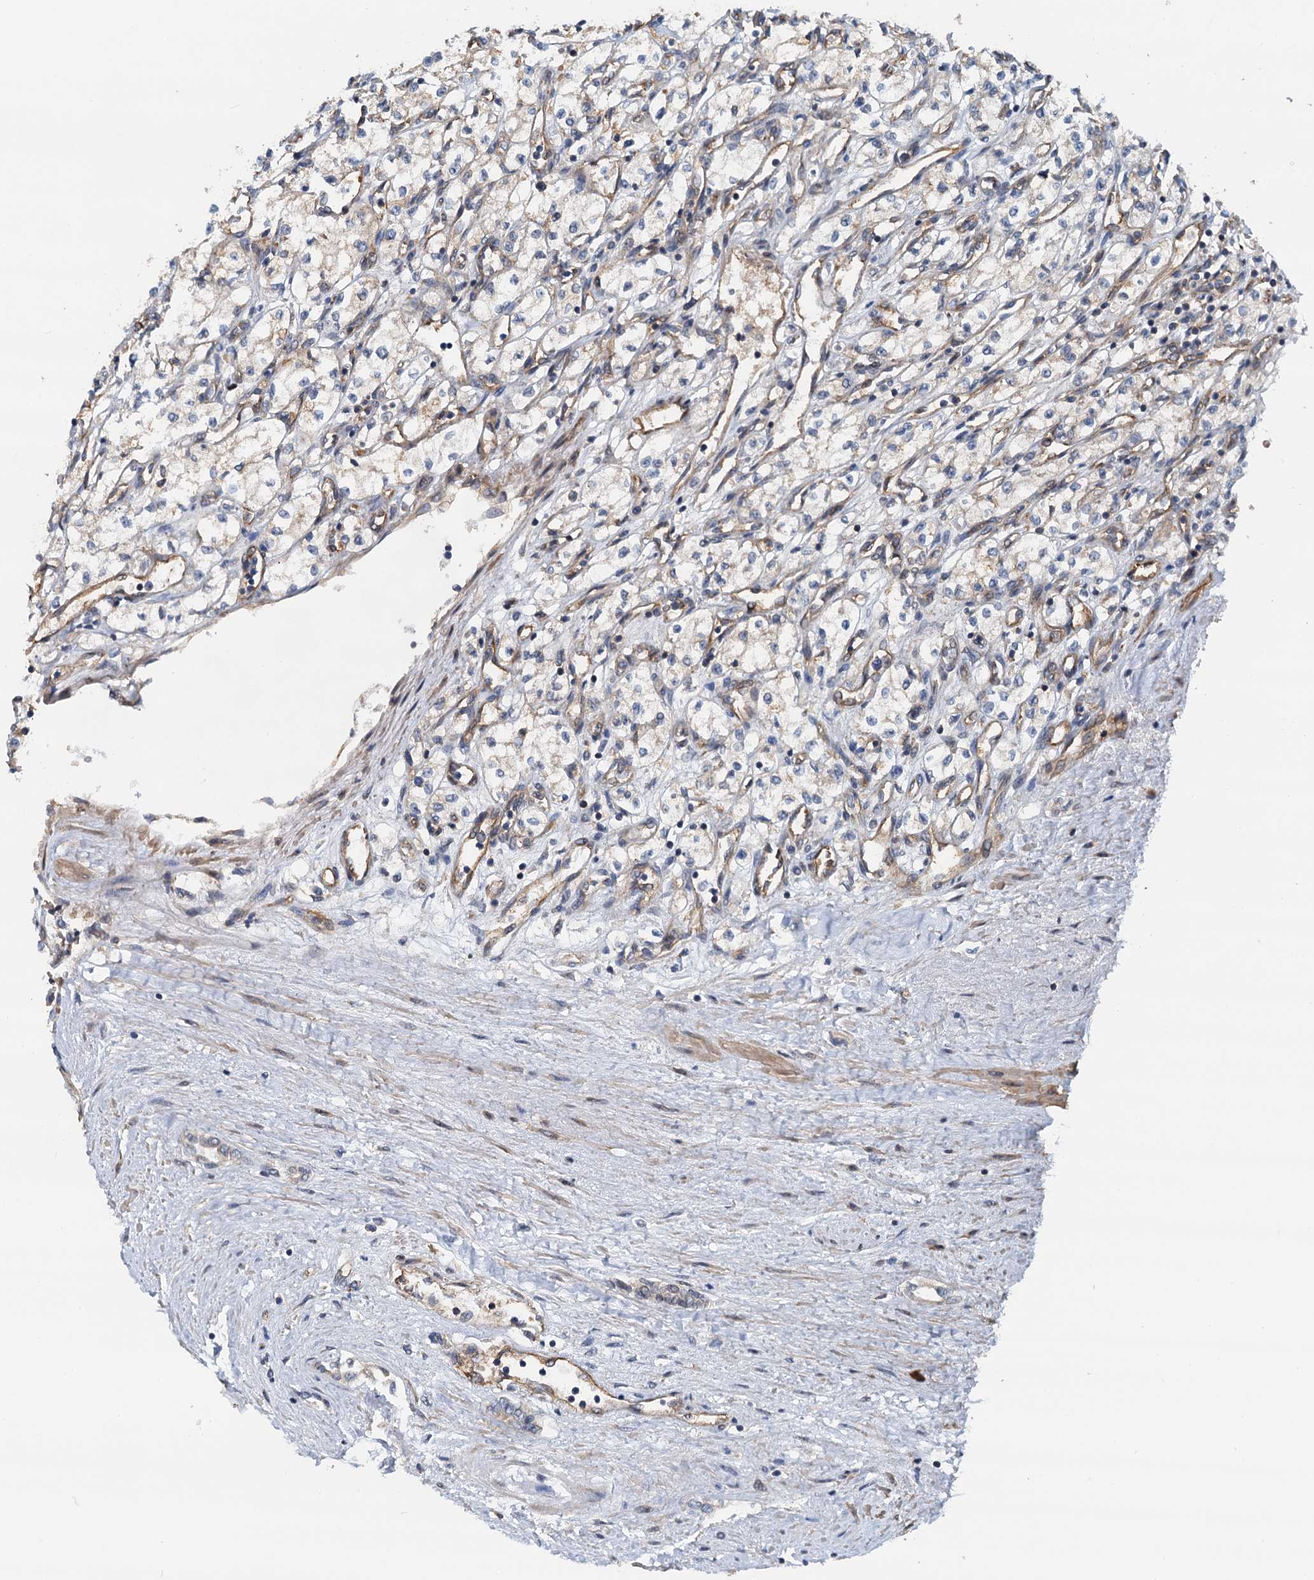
{"staining": {"intensity": "weak", "quantity": "25%-75%", "location": "cytoplasmic/membranous"}, "tissue": "renal cancer", "cell_type": "Tumor cells", "image_type": "cancer", "snomed": [{"axis": "morphology", "description": "Adenocarcinoma, NOS"}, {"axis": "topography", "description": "Kidney"}], "caption": "Immunohistochemical staining of adenocarcinoma (renal) displays low levels of weak cytoplasmic/membranous positivity in approximately 25%-75% of tumor cells.", "gene": "ROGDI", "patient": {"sex": "male", "age": 59}}